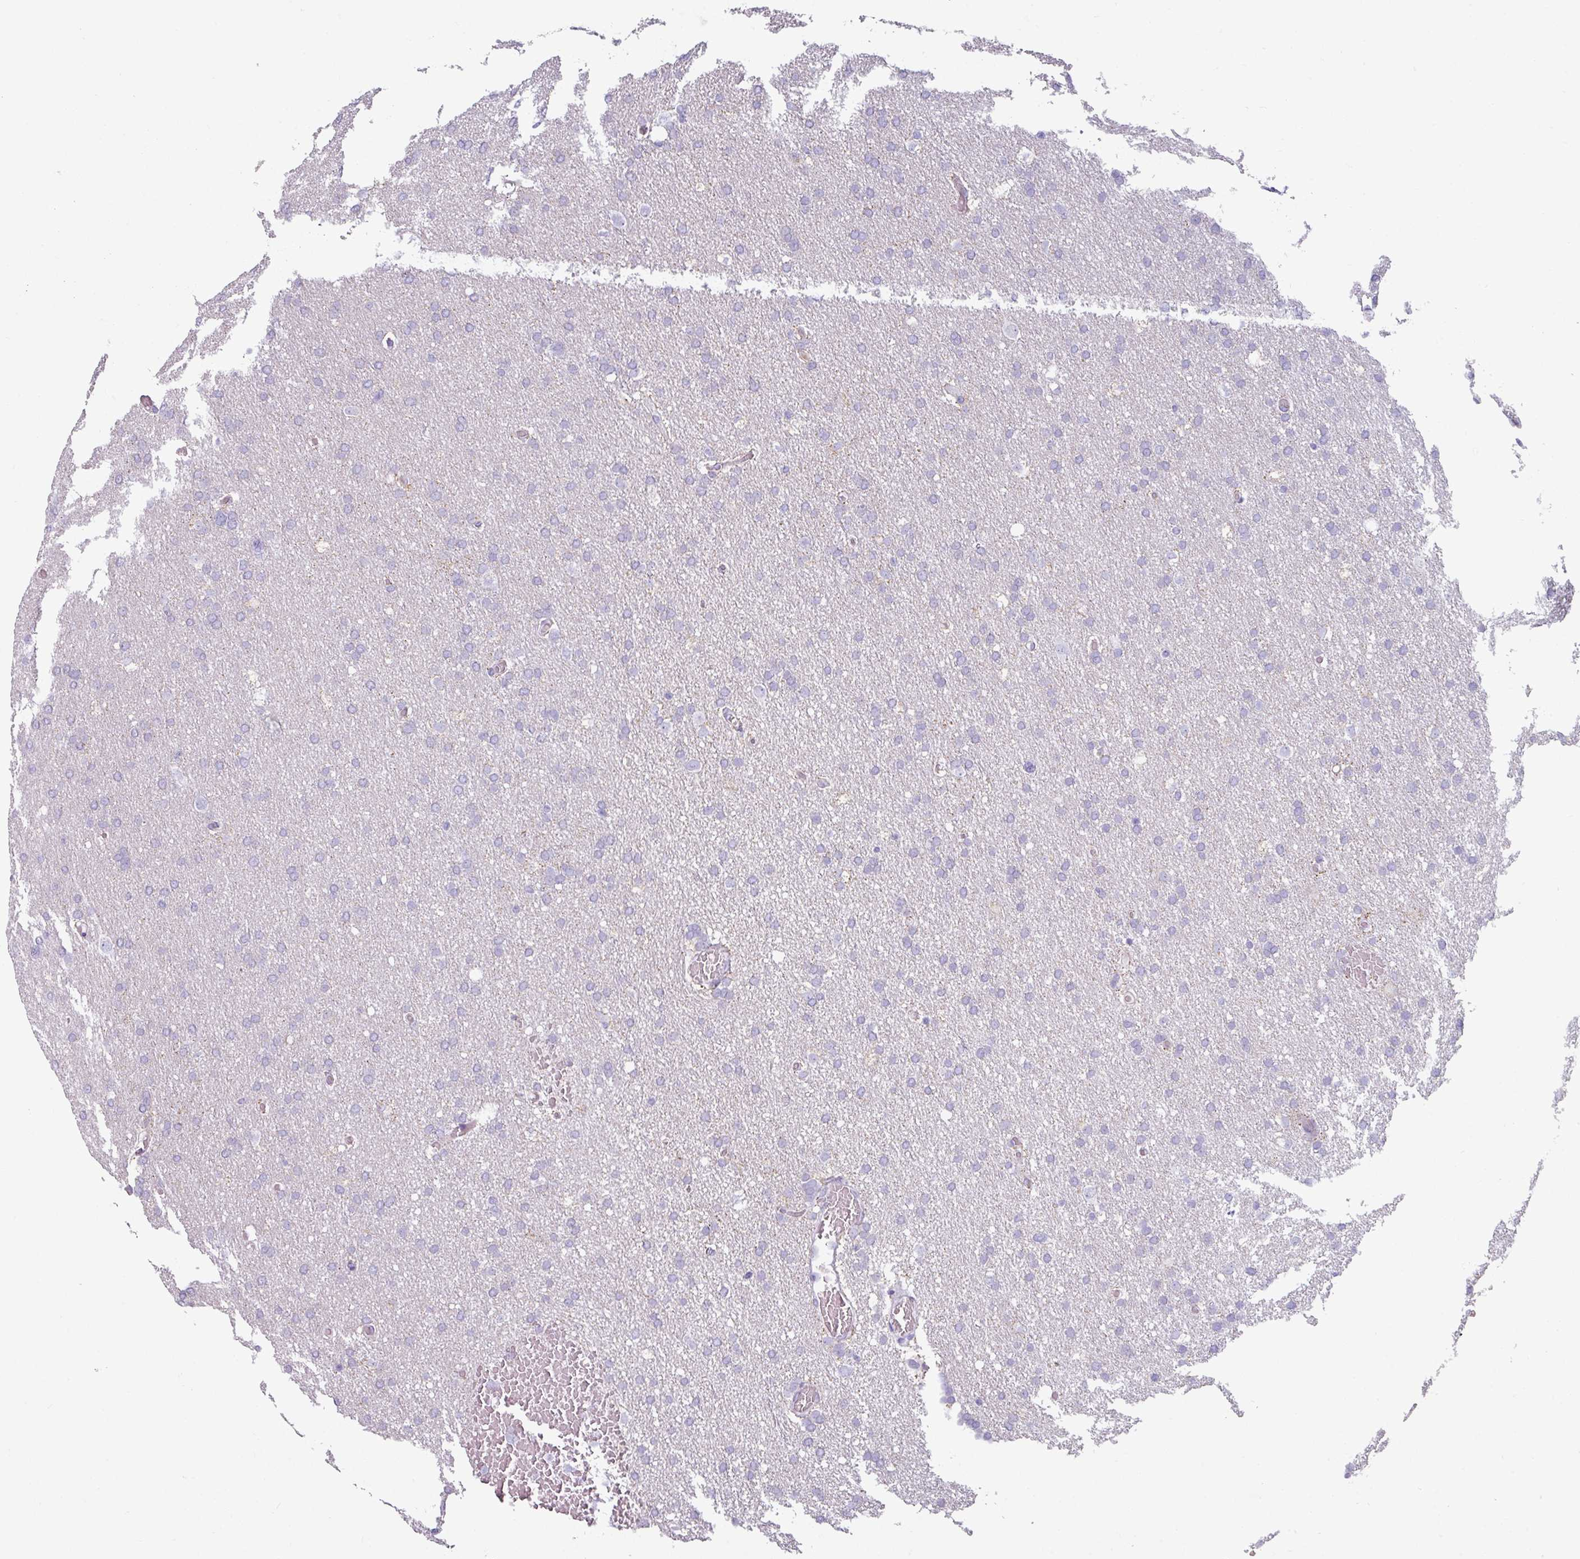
{"staining": {"intensity": "negative", "quantity": "none", "location": "none"}, "tissue": "glioma", "cell_type": "Tumor cells", "image_type": "cancer", "snomed": [{"axis": "morphology", "description": "Glioma, malignant, High grade"}, {"axis": "topography", "description": "Cerebral cortex"}], "caption": "Photomicrograph shows no protein positivity in tumor cells of malignant glioma (high-grade) tissue.", "gene": "CLCA1", "patient": {"sex": "female", "age": 36}}